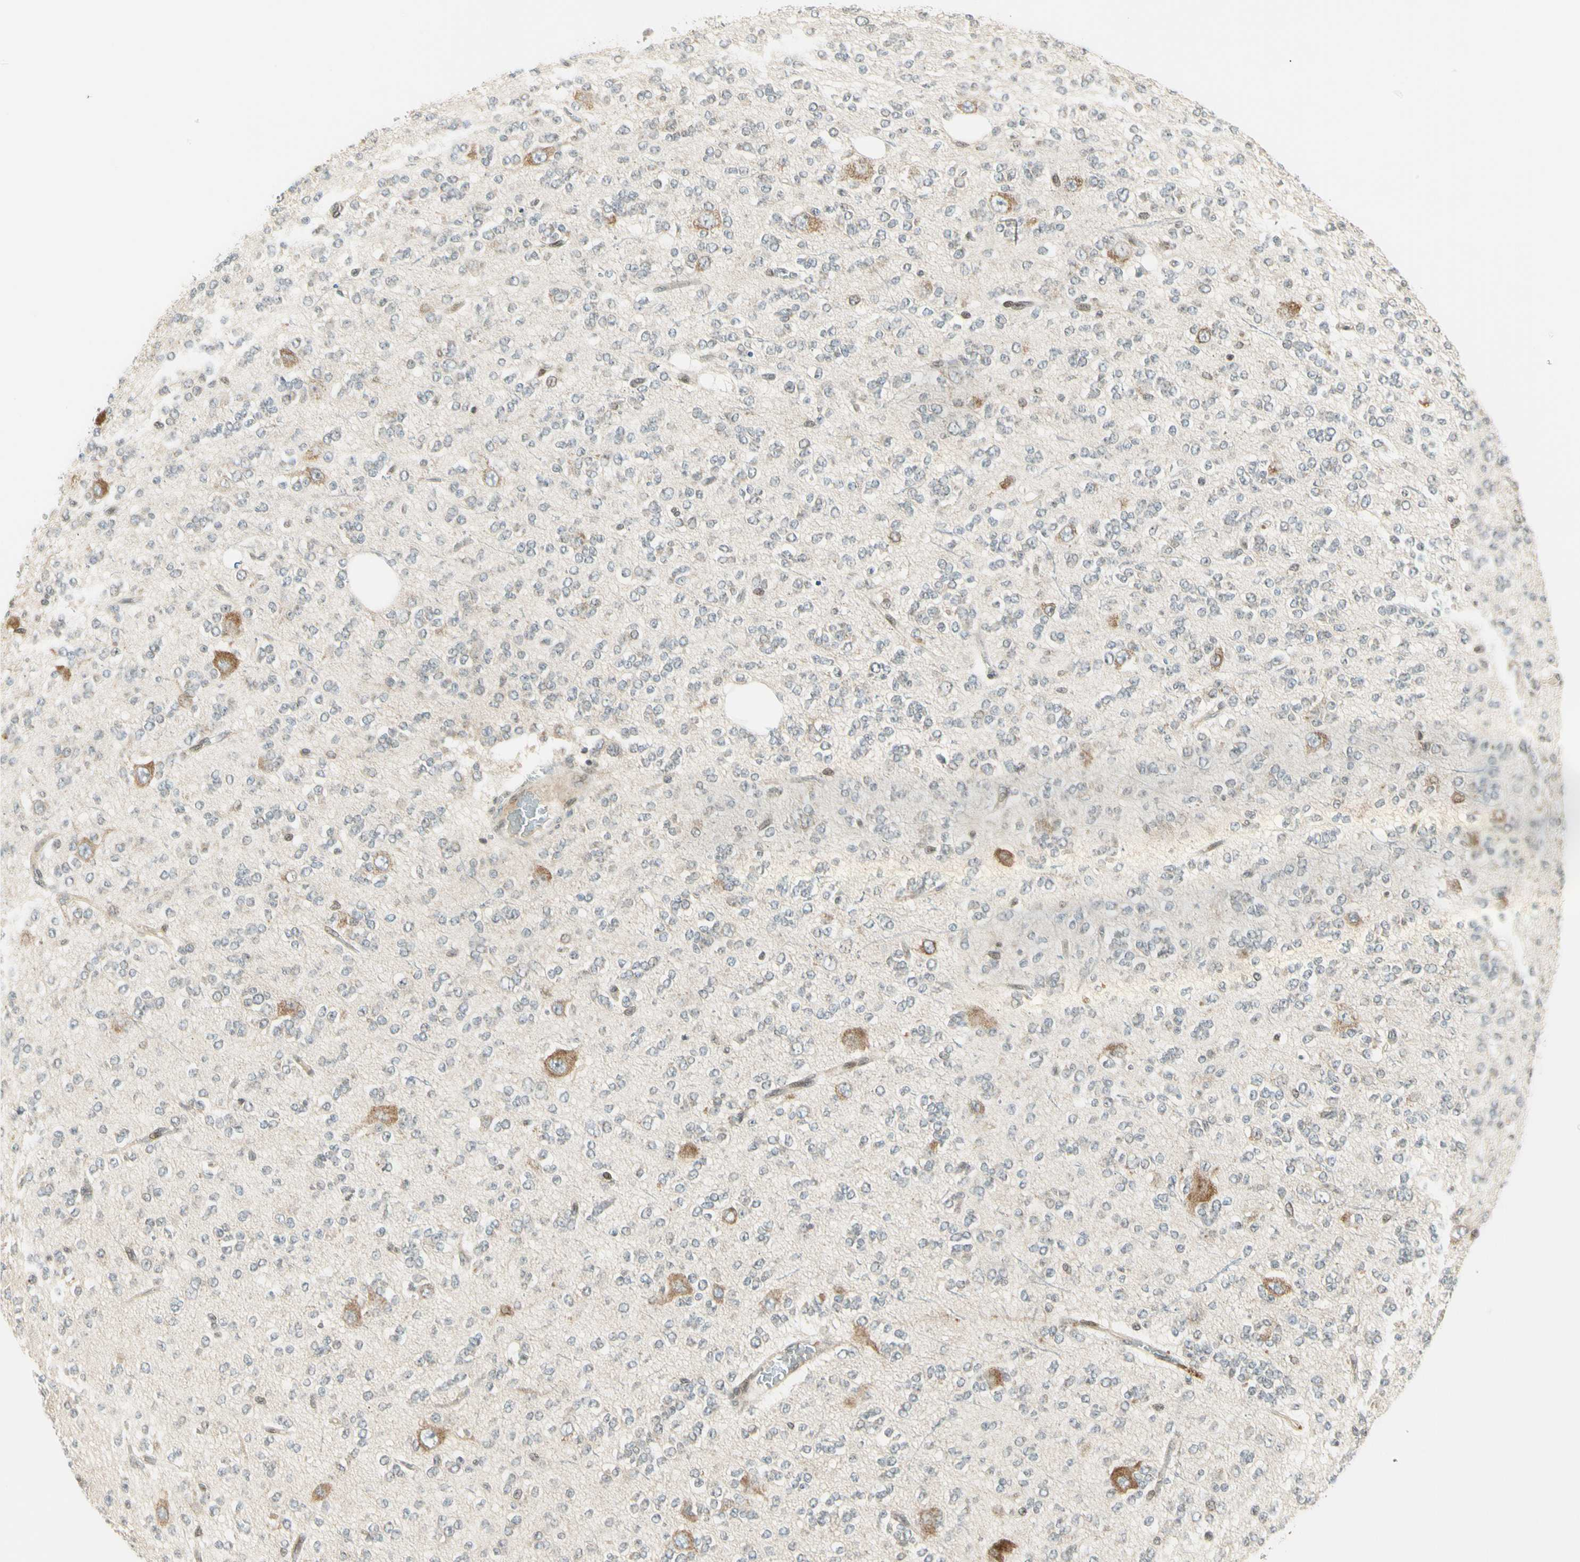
{"staining": {"intensity": "negative", "quantity": "none", "location": "none"}, "tissue": "glioma", "cell_type": "Tumor cells", "image_type": "cancer", "snomed": [{"axis": "morphology", "description": "Glioma, malignant, Low grade"}, {"axis": "topography", "description": "Brain"}], "caption": "A micrograph of glioma stained for a protein displays no brown staining in tumor cells.", "gene": "TPT1", "patient": {"sex": "male", "age": 38}}